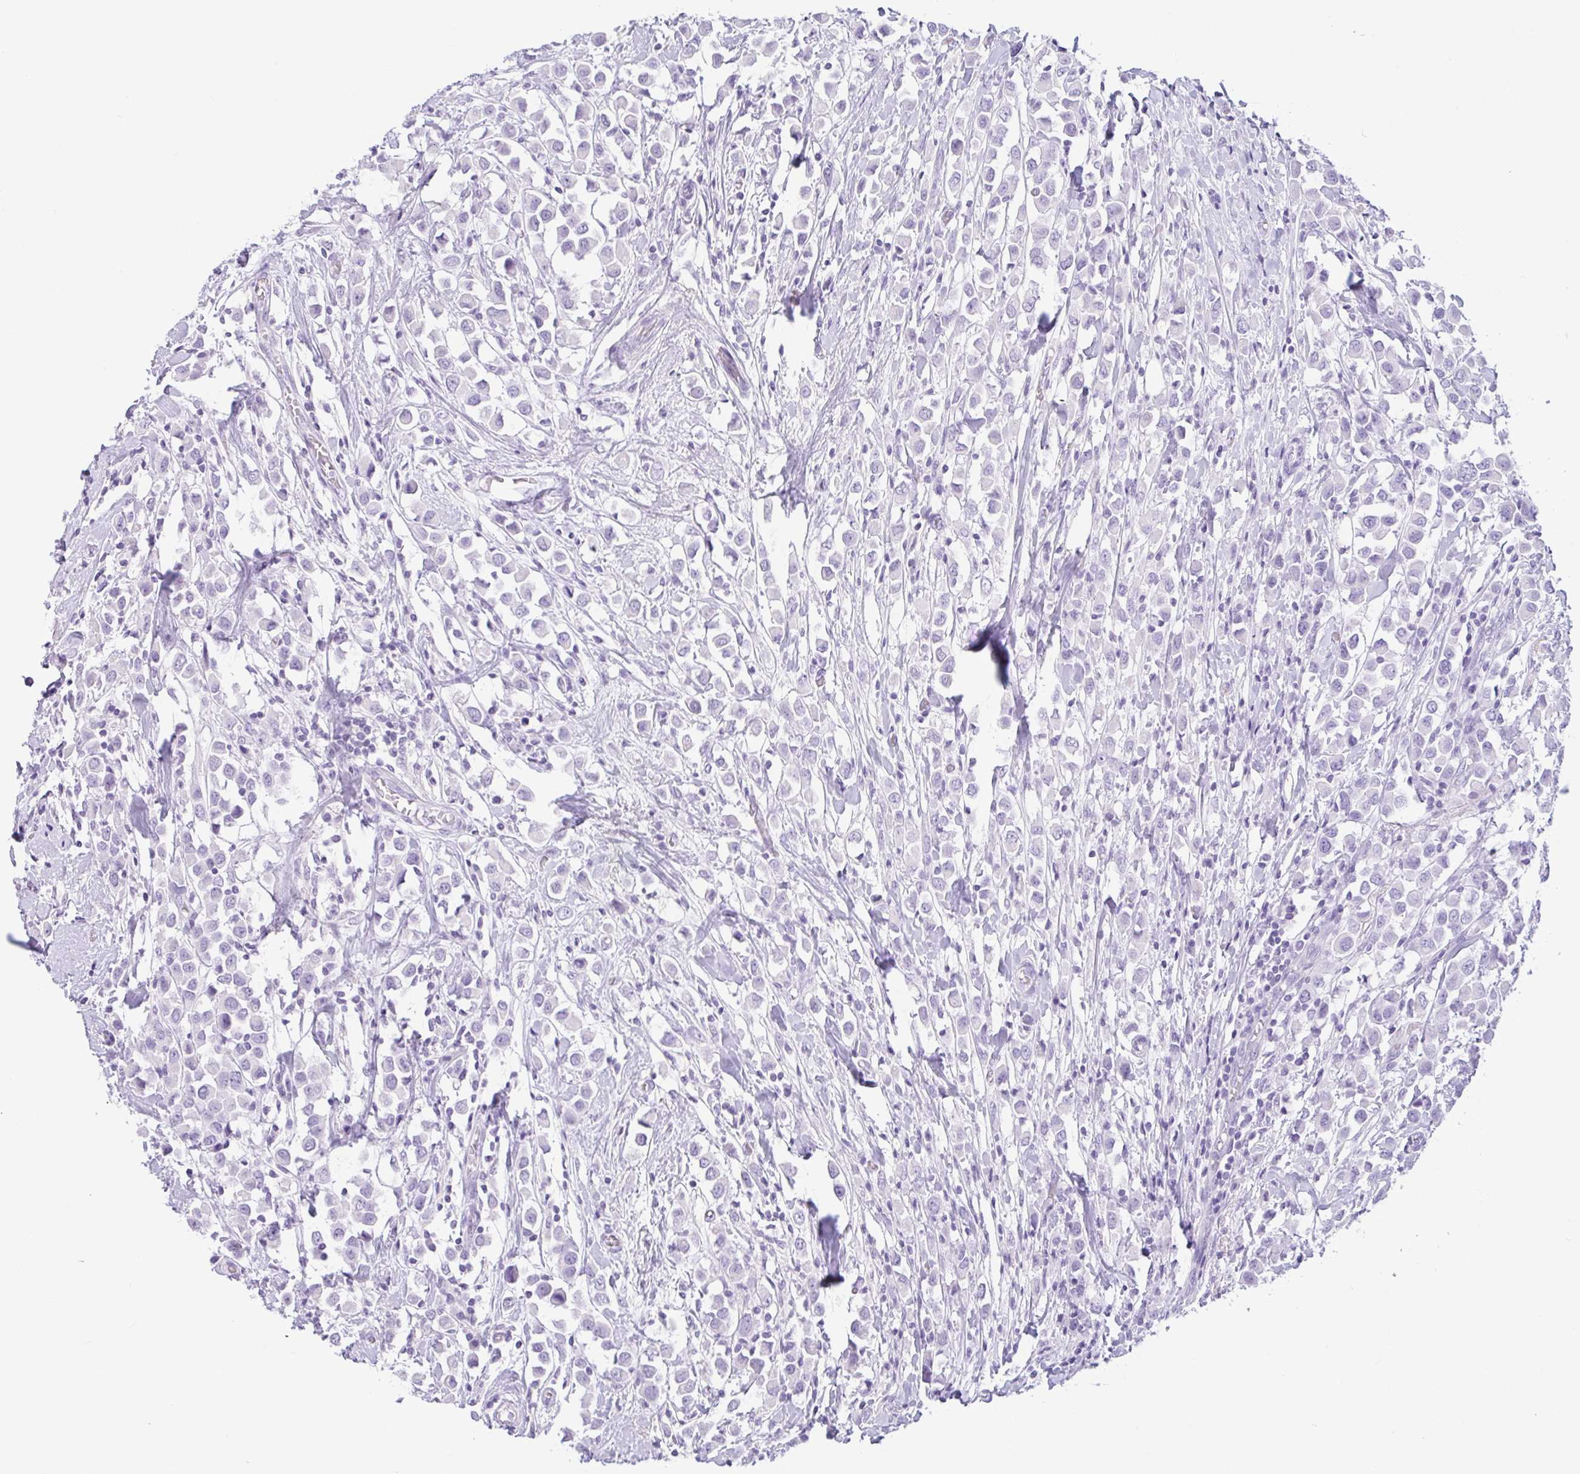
{"staining": {"intensity": "negative", "quantity": "none", "location": "none"}, "tissue": "breast cancer", "cell_type": "Tumor cells", "image_type": "cancer", "snomed": [{"axis": "morphology", "description": "Duct carcinoma"}, {"axis": "topography", "description": "Breast"}], "caption": "Tumor cells are negative for protein expression in human intraductal carcinoma (breast).", "gene": "CTSE", "patient": {"sex": "female", "age": 61}}